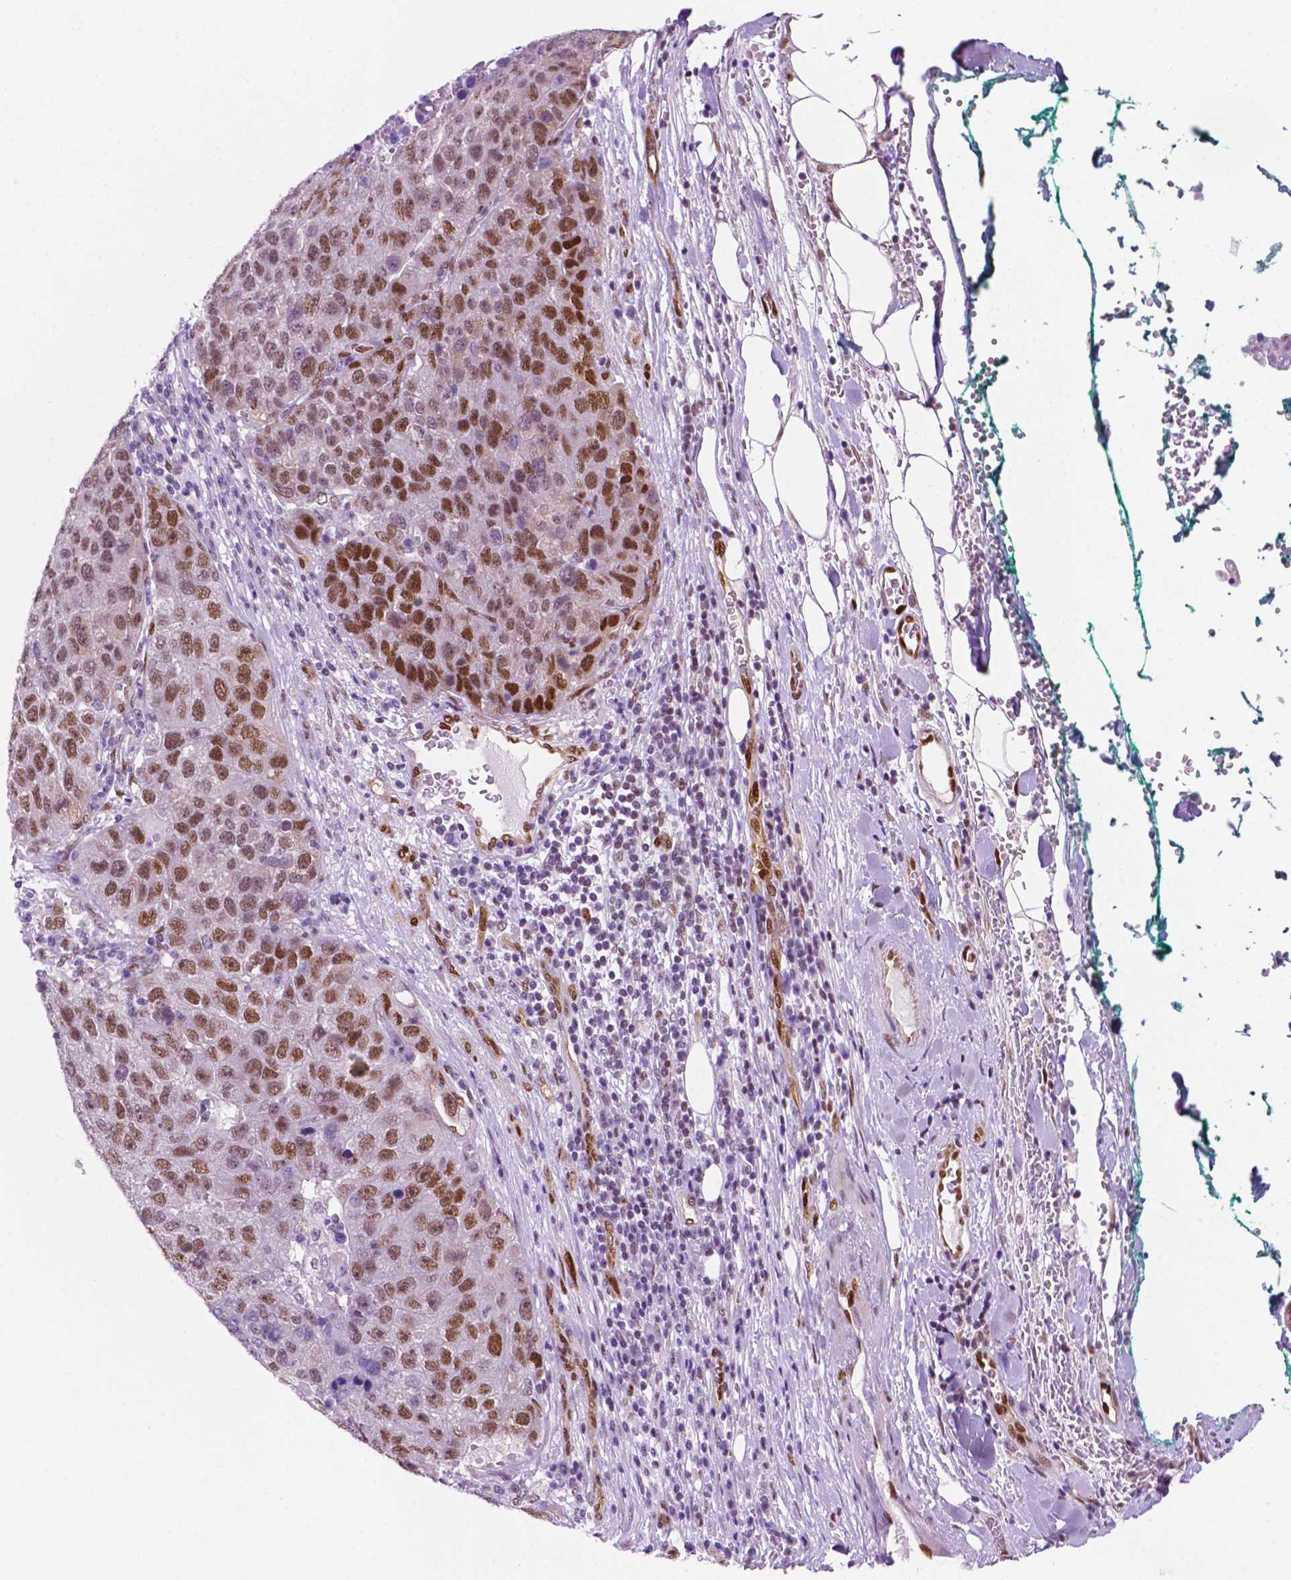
{"staining": {"intensity": "moderate", "quantity": "25%-75%", "location": "nuclear"}, "tissue": "pancreatic cancer", "cell_type": "Tumor cells", "image_type": "cancer", "snomed": [{"axis": "morphology", "description": "Adenocarcinoma, NOS"}, {"axis": "topography", "description": "Pancreas"}], "caption": "Pancreatic adenocarcinoma stained for a protein (brown) exhibits moderate nuclear positive positivity in about 25%-75% of tumor cells.", "gene": "ERF", "patient": {"sex": "female", "age": 61}}